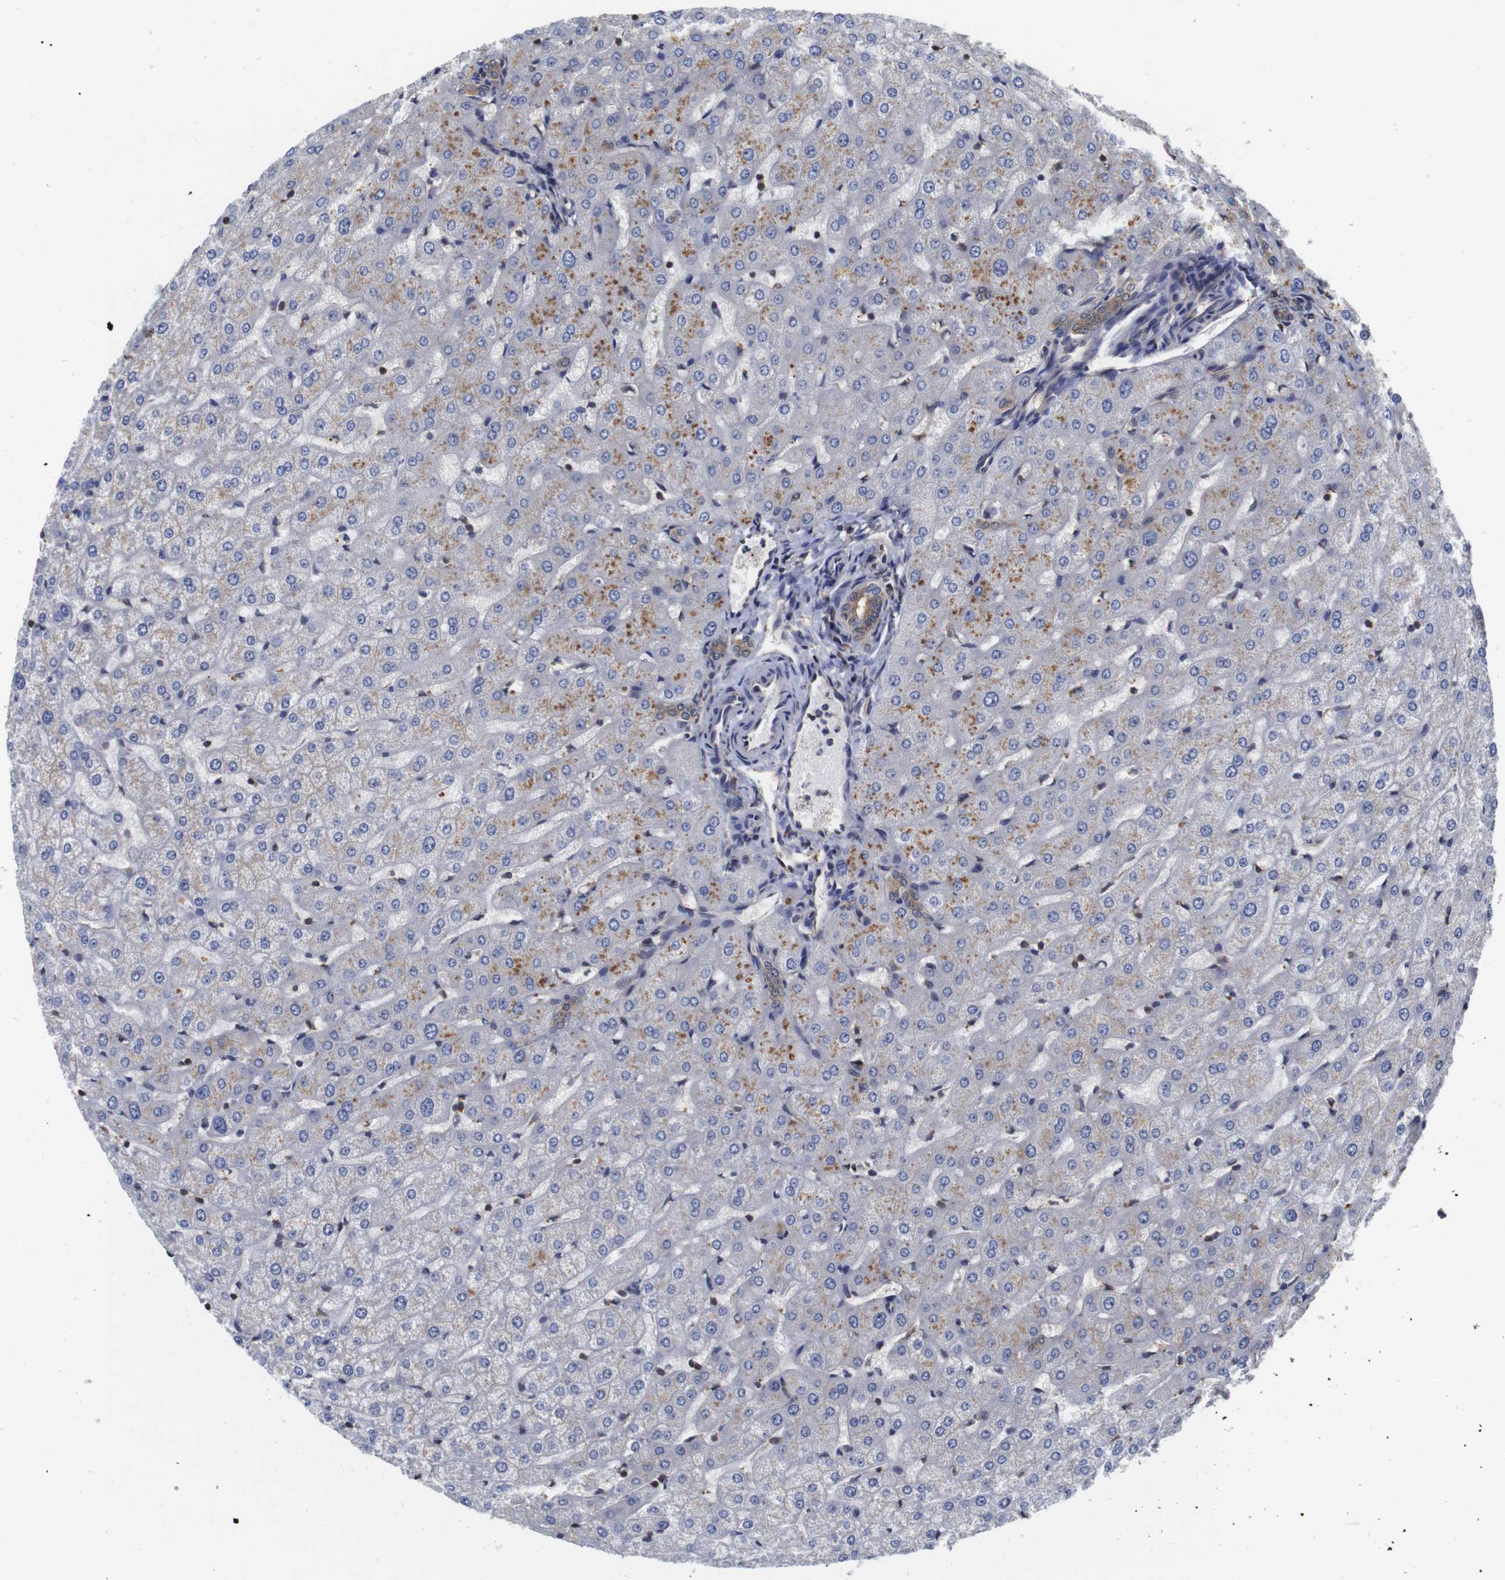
{"staining": {"intensity": "moderate", "quantity": ">75%", "location": "cytoplasmic/membranous"}, "tissue": "liver", "cell_type": "Cholangiocytes", "image_type": "normal", "snomed": [{"axis": "morphology", "description": "Normal tissue, NOS"}, {"axis": "morphology", "description": "Fibrosis, NOS"}, {"axis": "topography", "description": "Liver"}], "caption": "This histopathology image demonstrates immunohistochemistry (IHC) staining of normal liver, with medium moderate cytoplasmic/membranous expression in about >75% of cholangiocytes.", "gene": "SUMO3", "patient": {"sex": "female", "age": 29}}